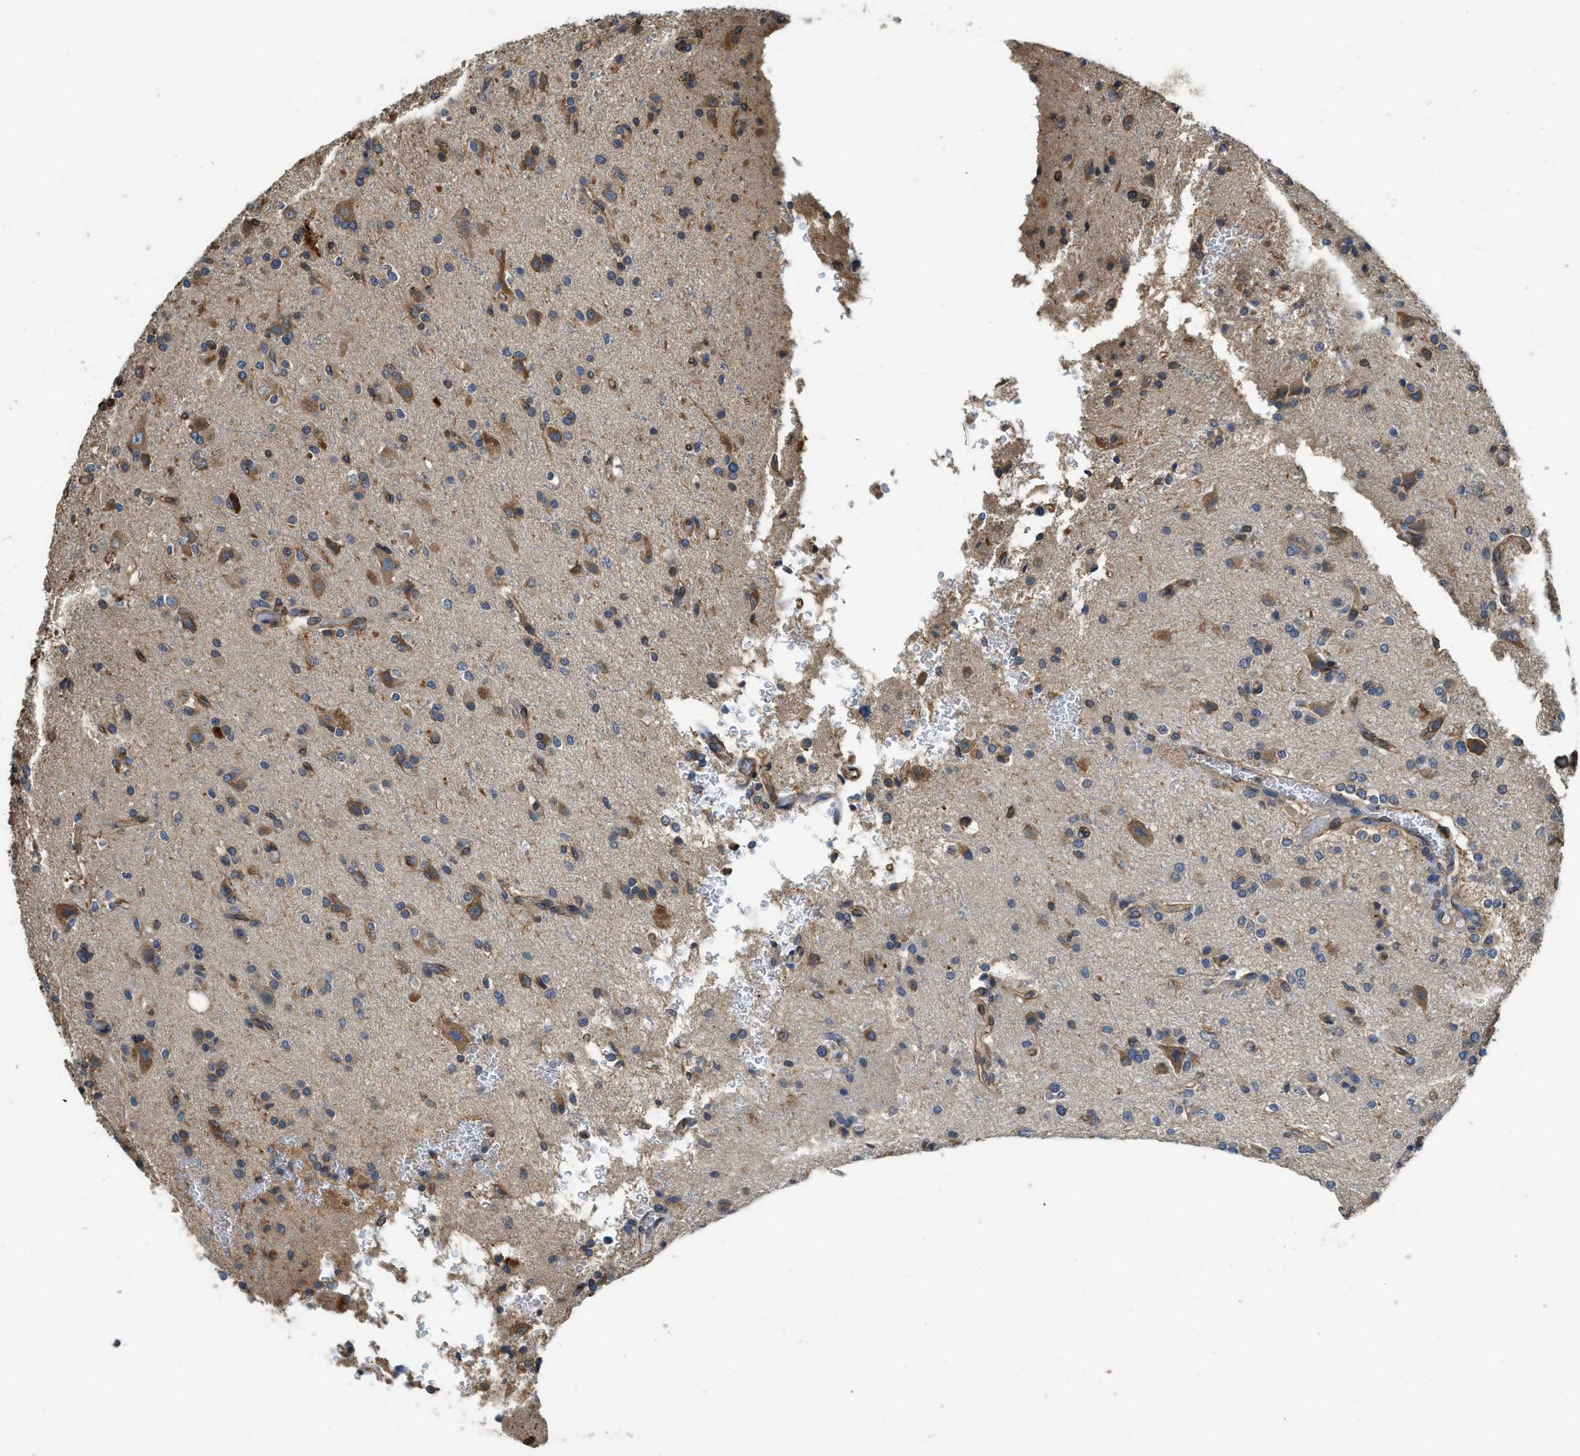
{"staining": {"intensity": "moderate", "quantity": ">75%", "location": "cytoplasmic/membranous"}, "tissue": "glioma", "cell_type": "Tumor cells", "image_type": "cancer", "snomed": [{"axis": "morphology", "description": "Glioma, malignant, High grade"}, {"axis": "topography", "description": "Brain"}], "caption": "Immunohistochemistry (IHC) staining of malignant high-grade glioma, which shows medium levels of moderate cytoplasmic/membranous expression in about >75% of tumor cells indicating moderate cytoplasmic/membranous protein expression. The staining was performed using DAB (3,3'-diaminobenzidine) (brown) for protein detection and nuclei were counterstained in hematoxylin (blue).", "gene": "BCAP31", "patient": {"sex": "male", "age": 47}}